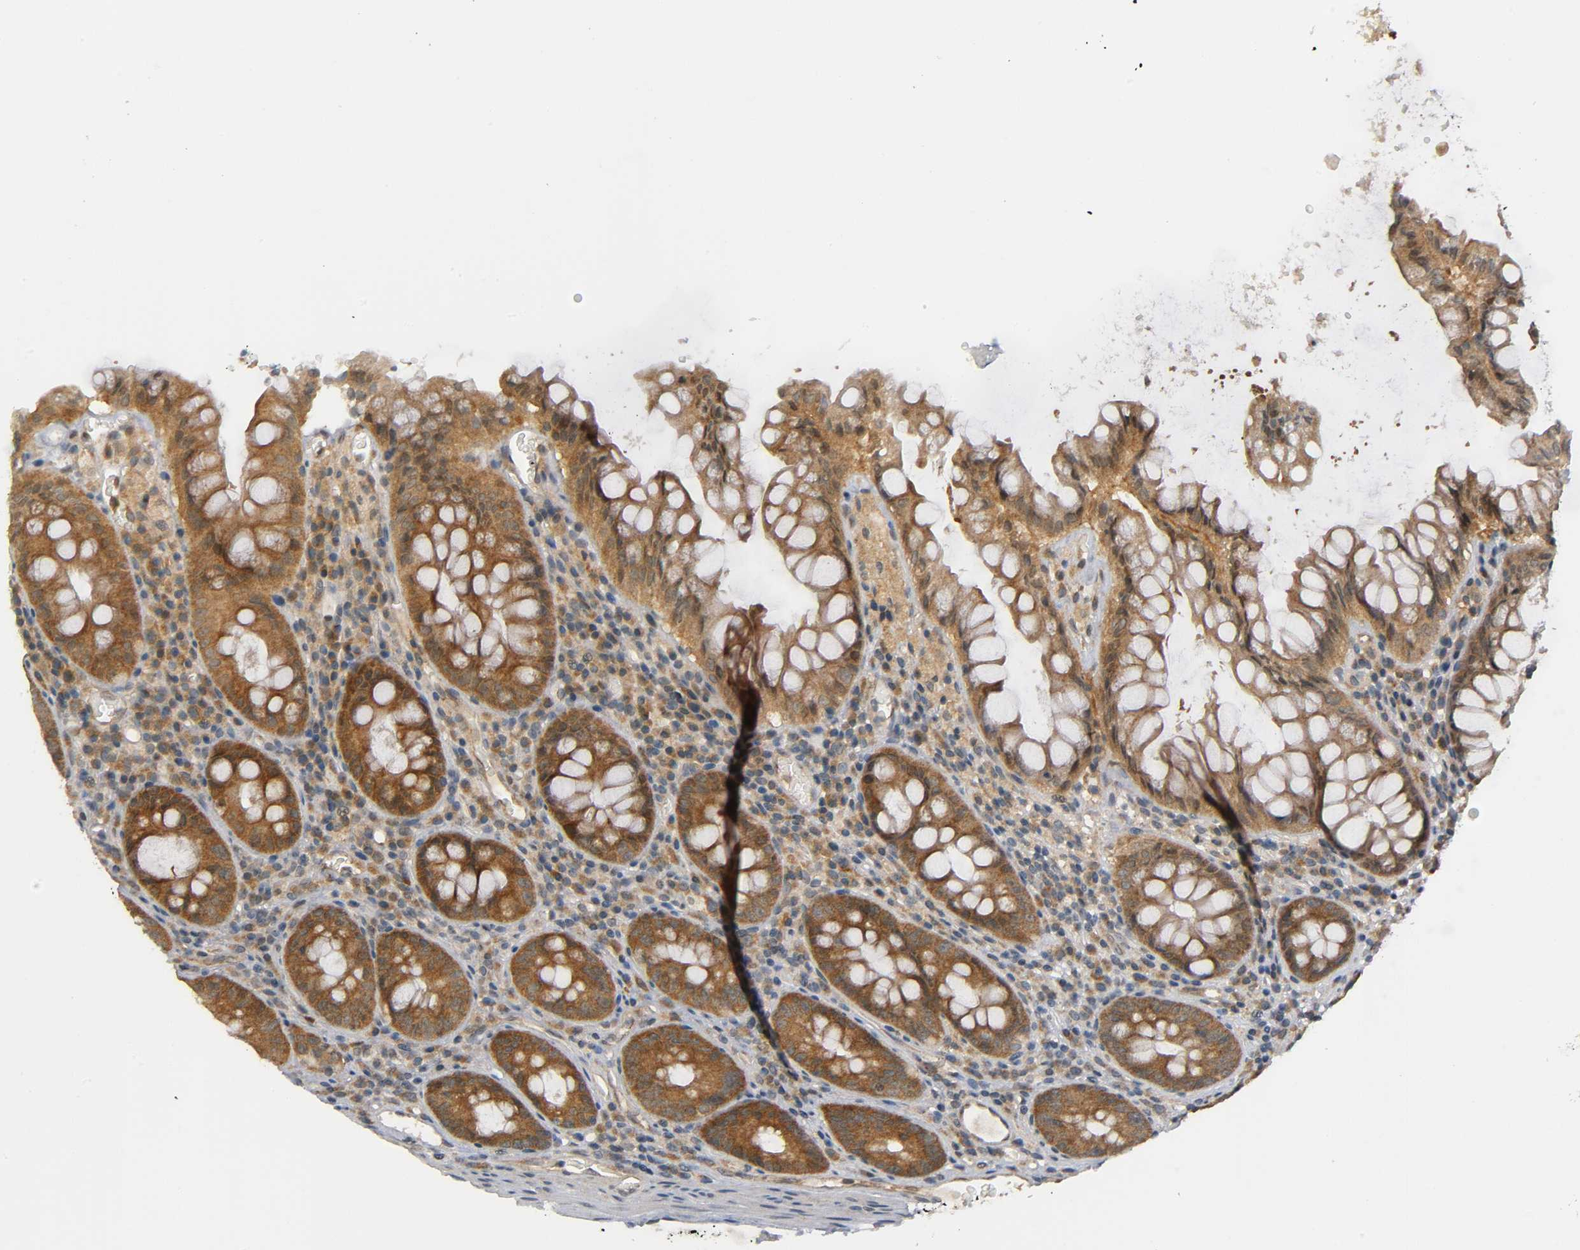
{"staining": {"intensity": "negative", "quantity": "none", "location": "none"}, "tissue": "colon", "cell_type": "Endothelial cells", "image_type": "normal", "snomed": [{"axis": "morphology", "description": "Normal tissue, NOS"}, {"axis": "topography", "description": "Colon"}], "caption": "Colon stained for a protein using immunohistochemistry exhibits no positivity endothelial cells.", "gene": "MAPK8", "patient": {"sex": "female", "age": 46}}